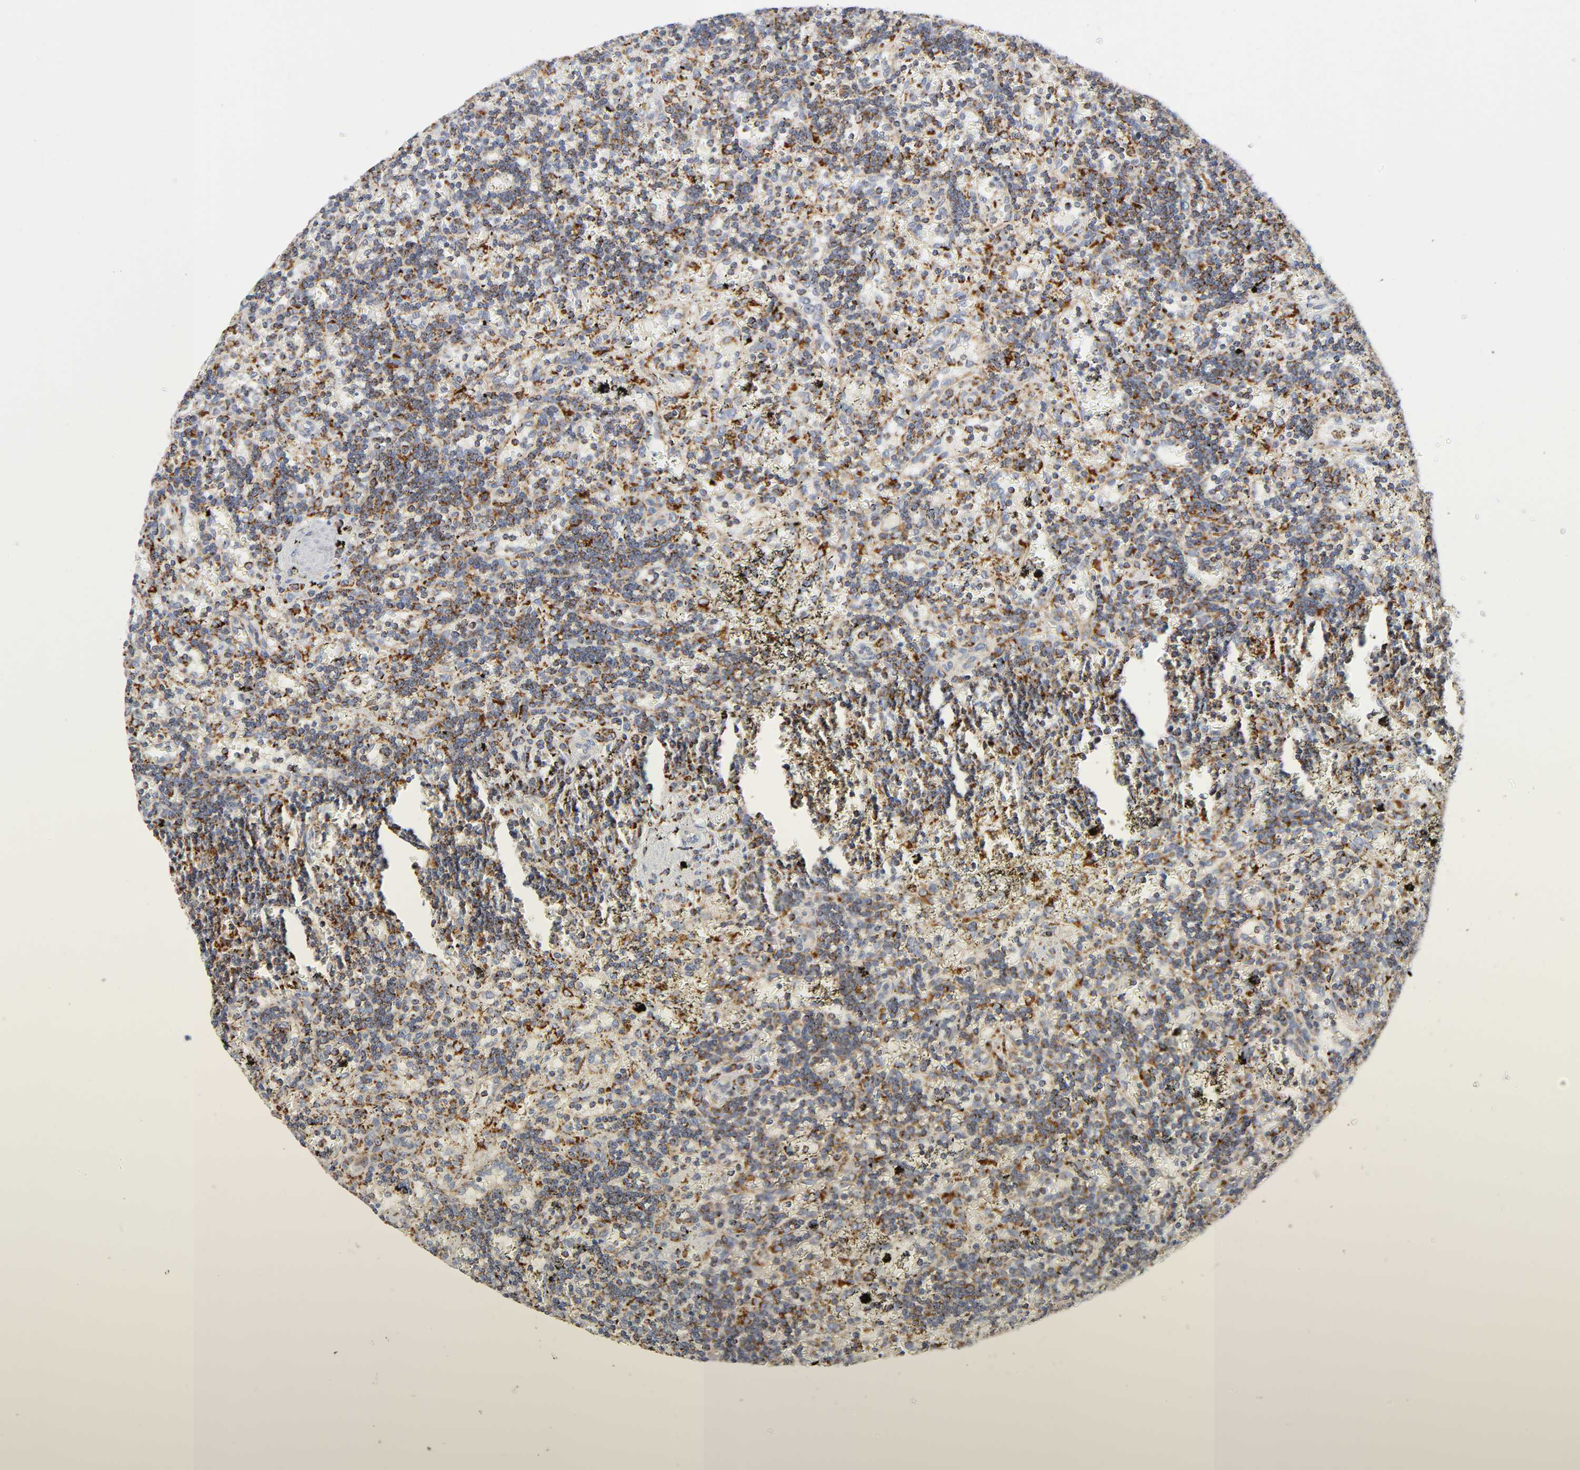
{"staining": {"intensity": "moderate", "quantity": ">75%", "location": "cytoplasmic/membranous"}, "tissue": "lymphoma", "cell_type": "Tumor cells", "image_type": "cancer", "snomed": [{"axis": "morphology", "description": "Malignant lymphoma, non-Hodgkin's type, Low grade"}, {"axis": "topography", "description": "Spleen"}], "caption": "Tumor cells demonstrate moderate cytoplasmic/membranous staining in about >75% of cells in low-grade malignant lymphoma, non-Hodgkin's type.", "gene": "BAK1", "patient": {"sex": "male", "age": 60}}